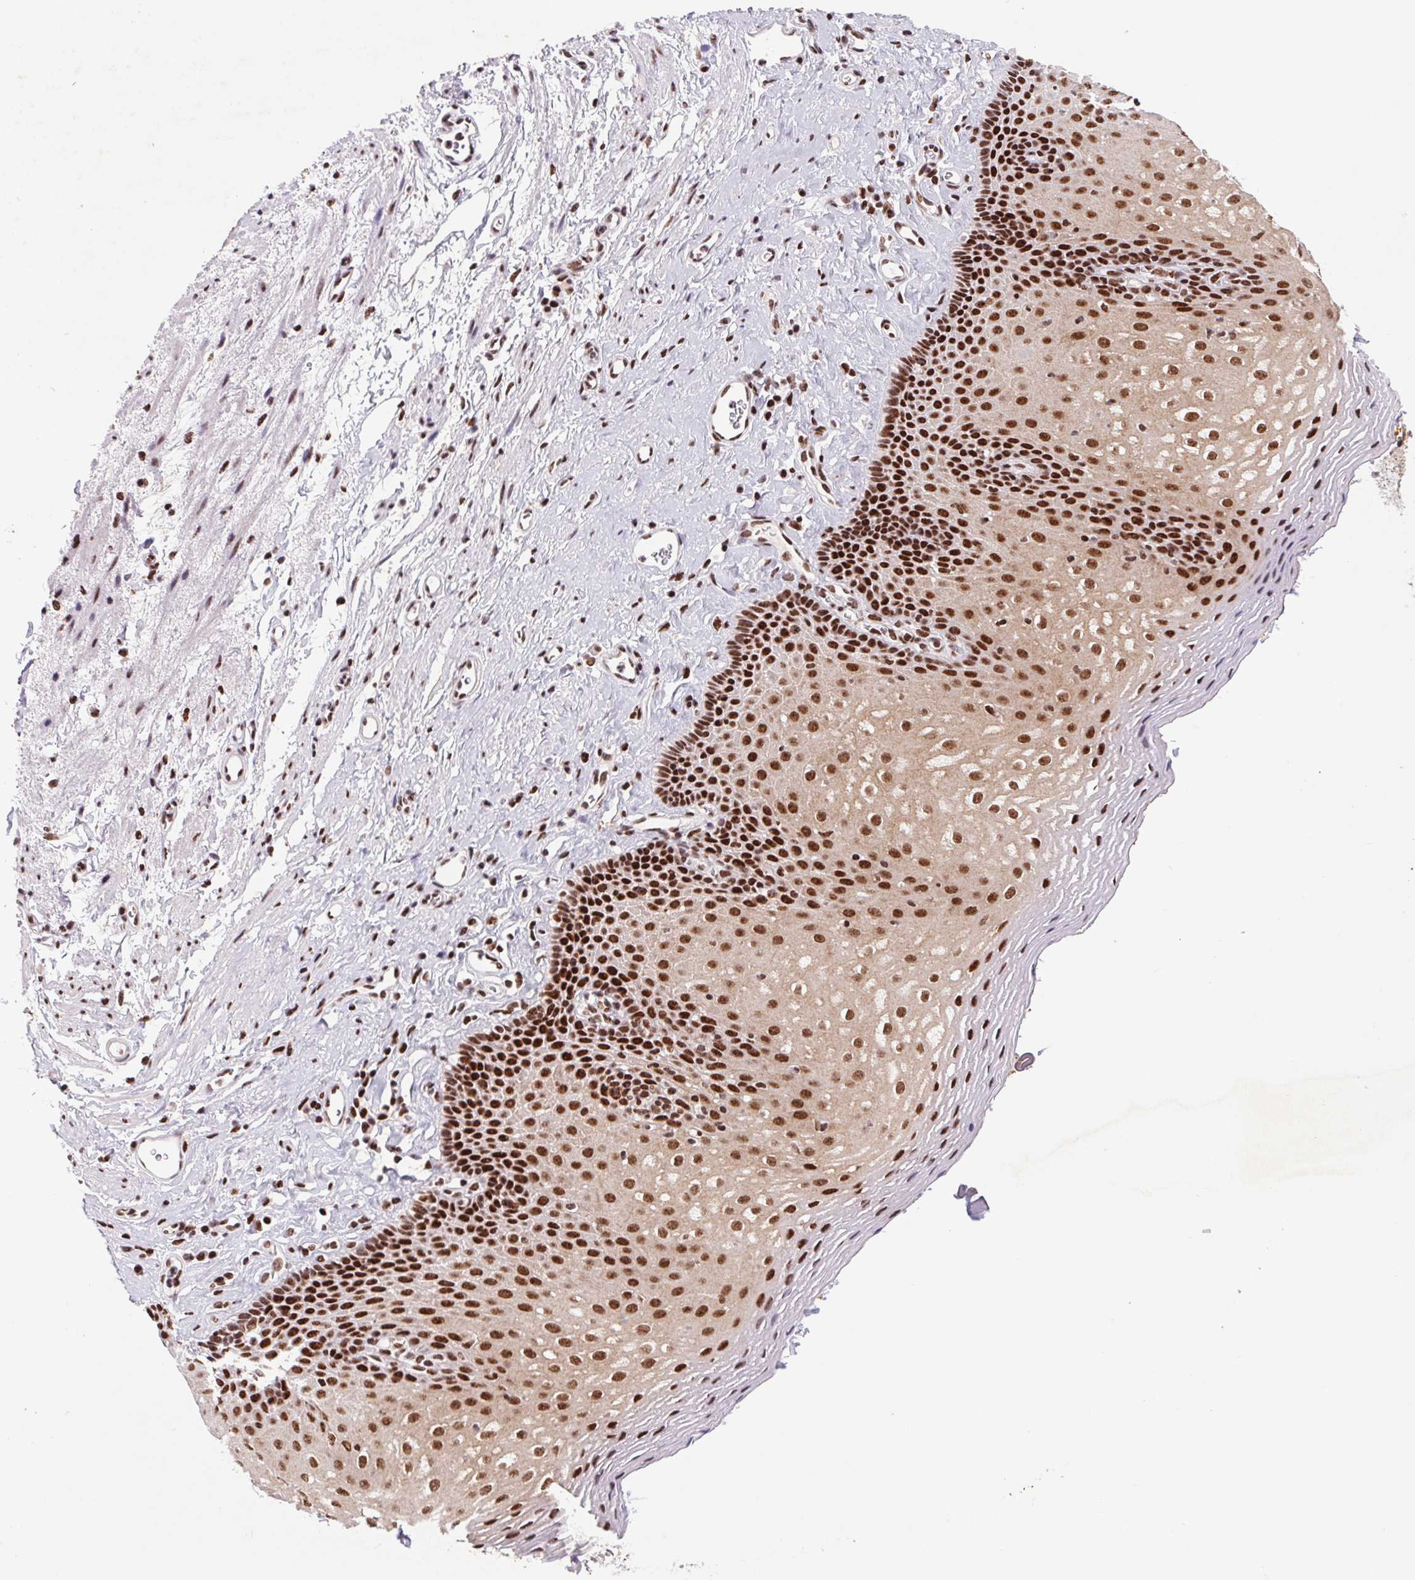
{"staining": {"intensity": "strong", "quantity": ">75%", "location": "nuclear"}, "tissue": "esophagus", "cell_type": "Squamous epithelial cells", "image_type": "normal", "snomed": [{"axis": "morphology", "description": "Normal tissue, NOS"}, {"axis": "topography", "description": "Esophagus"}], "caption": "Protein positivity by immunohistochemistry exhibits strong nuclear positivity in approximately >75% of squamous epithelial cells in unremarkable esophagus. The staining is performed using DAB (3,3'-diaminobenzidine) brown chromogen to label protein expression. The nuclei are counter-stained blue using hematoxylin.", "gene": "LDLRAD4", "patient": {"sex": "female", "age": 68}}